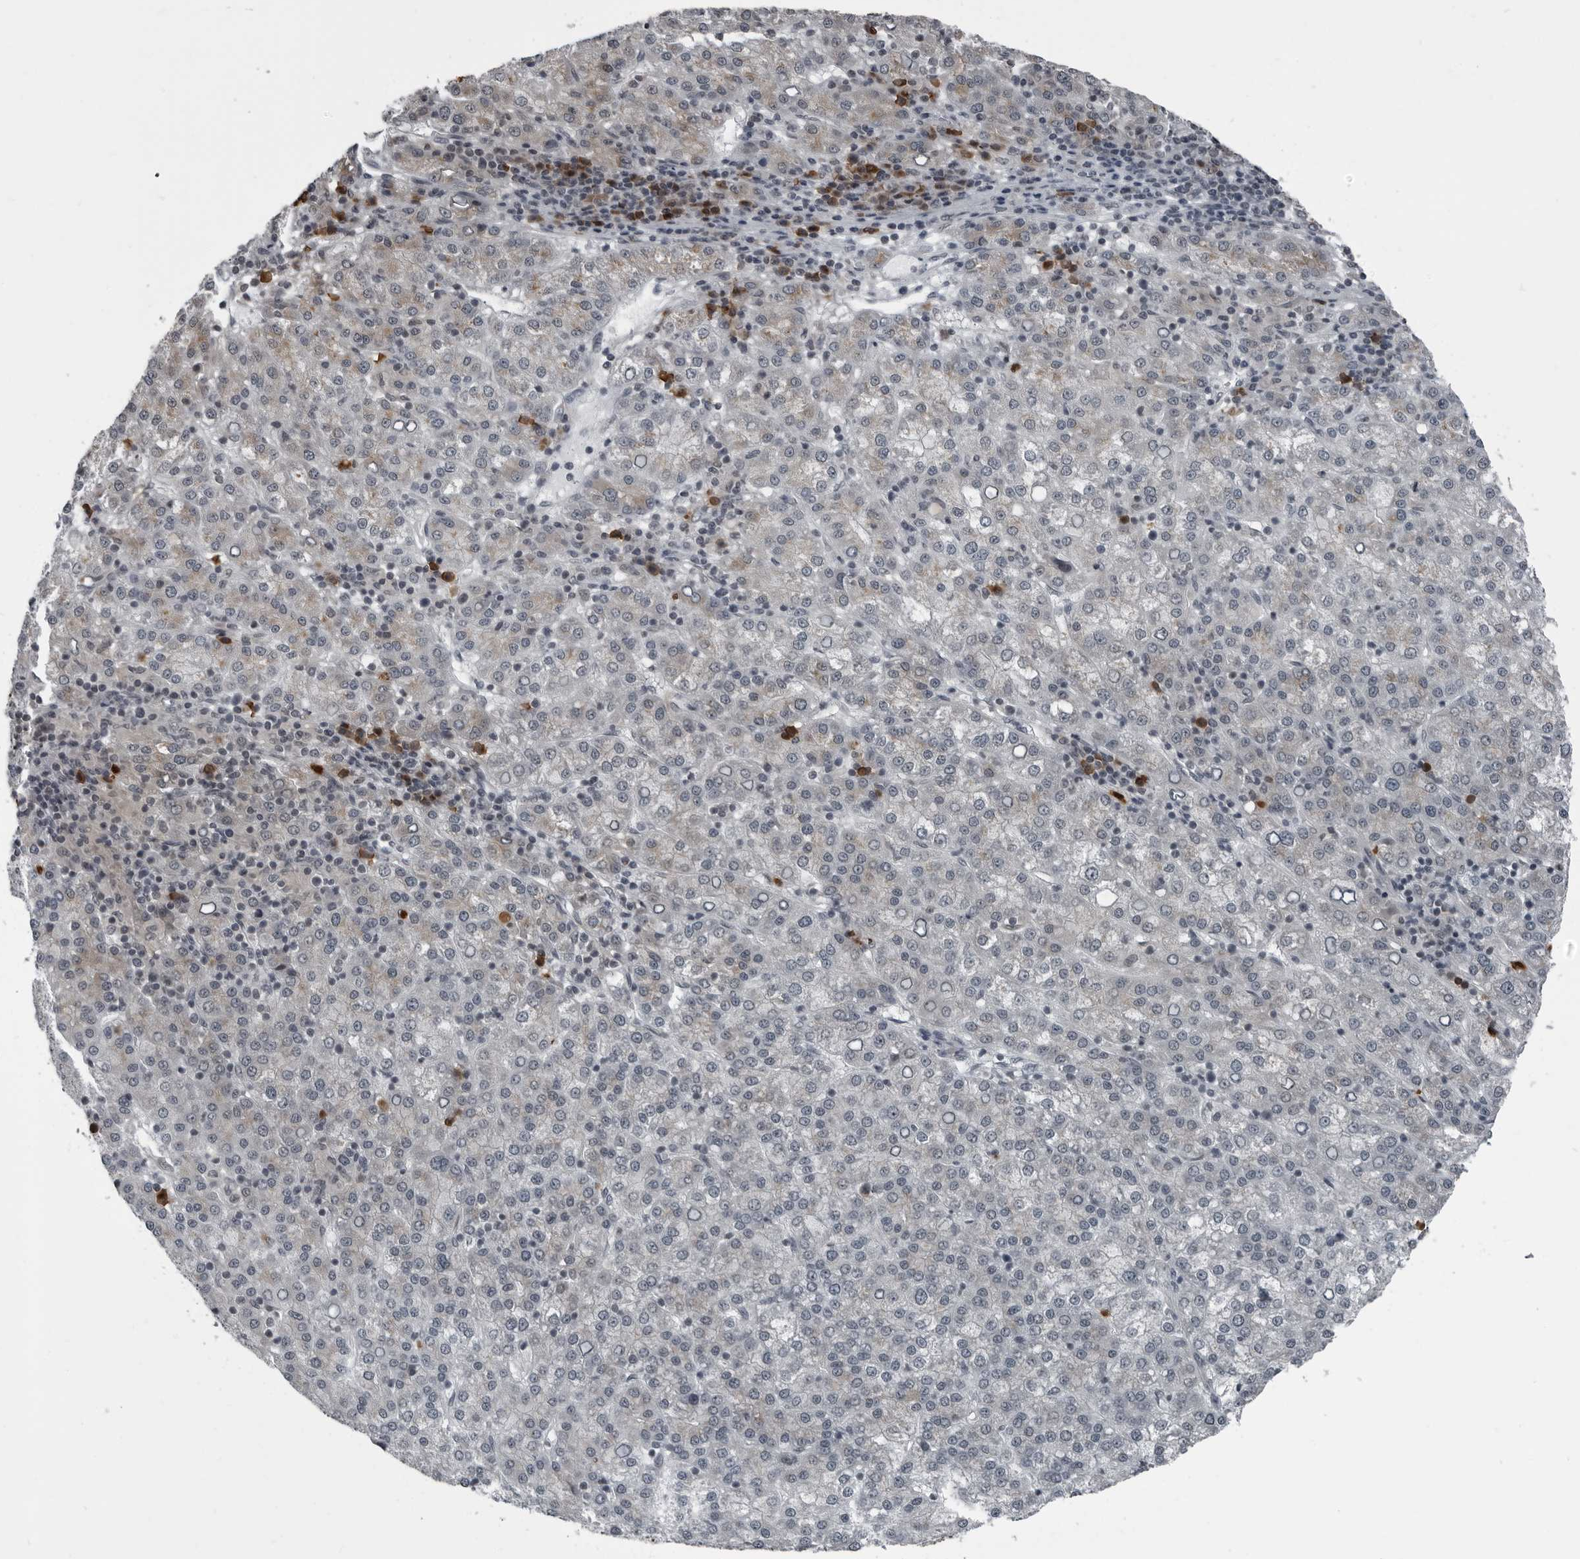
{"staining": {"intensity": "weak", "quantity": "<25%", "location": "cytoplasmic/membranous"}, "tissue": "liver cancer", "cell_type": "Tumor cells", "image_type": "cancer", "snomed": [{"axis": "morphology", "description": "Carcinoma, Hepatocellular, NOS"}, {"axis": "topography", "description": "Liver"}], "caption": "Liver cancer stained for a protein using immunohistochemistry displays no expression tumor cells.", "gene": "RTCA", "patient": {"sex": "female", "age": 58}}